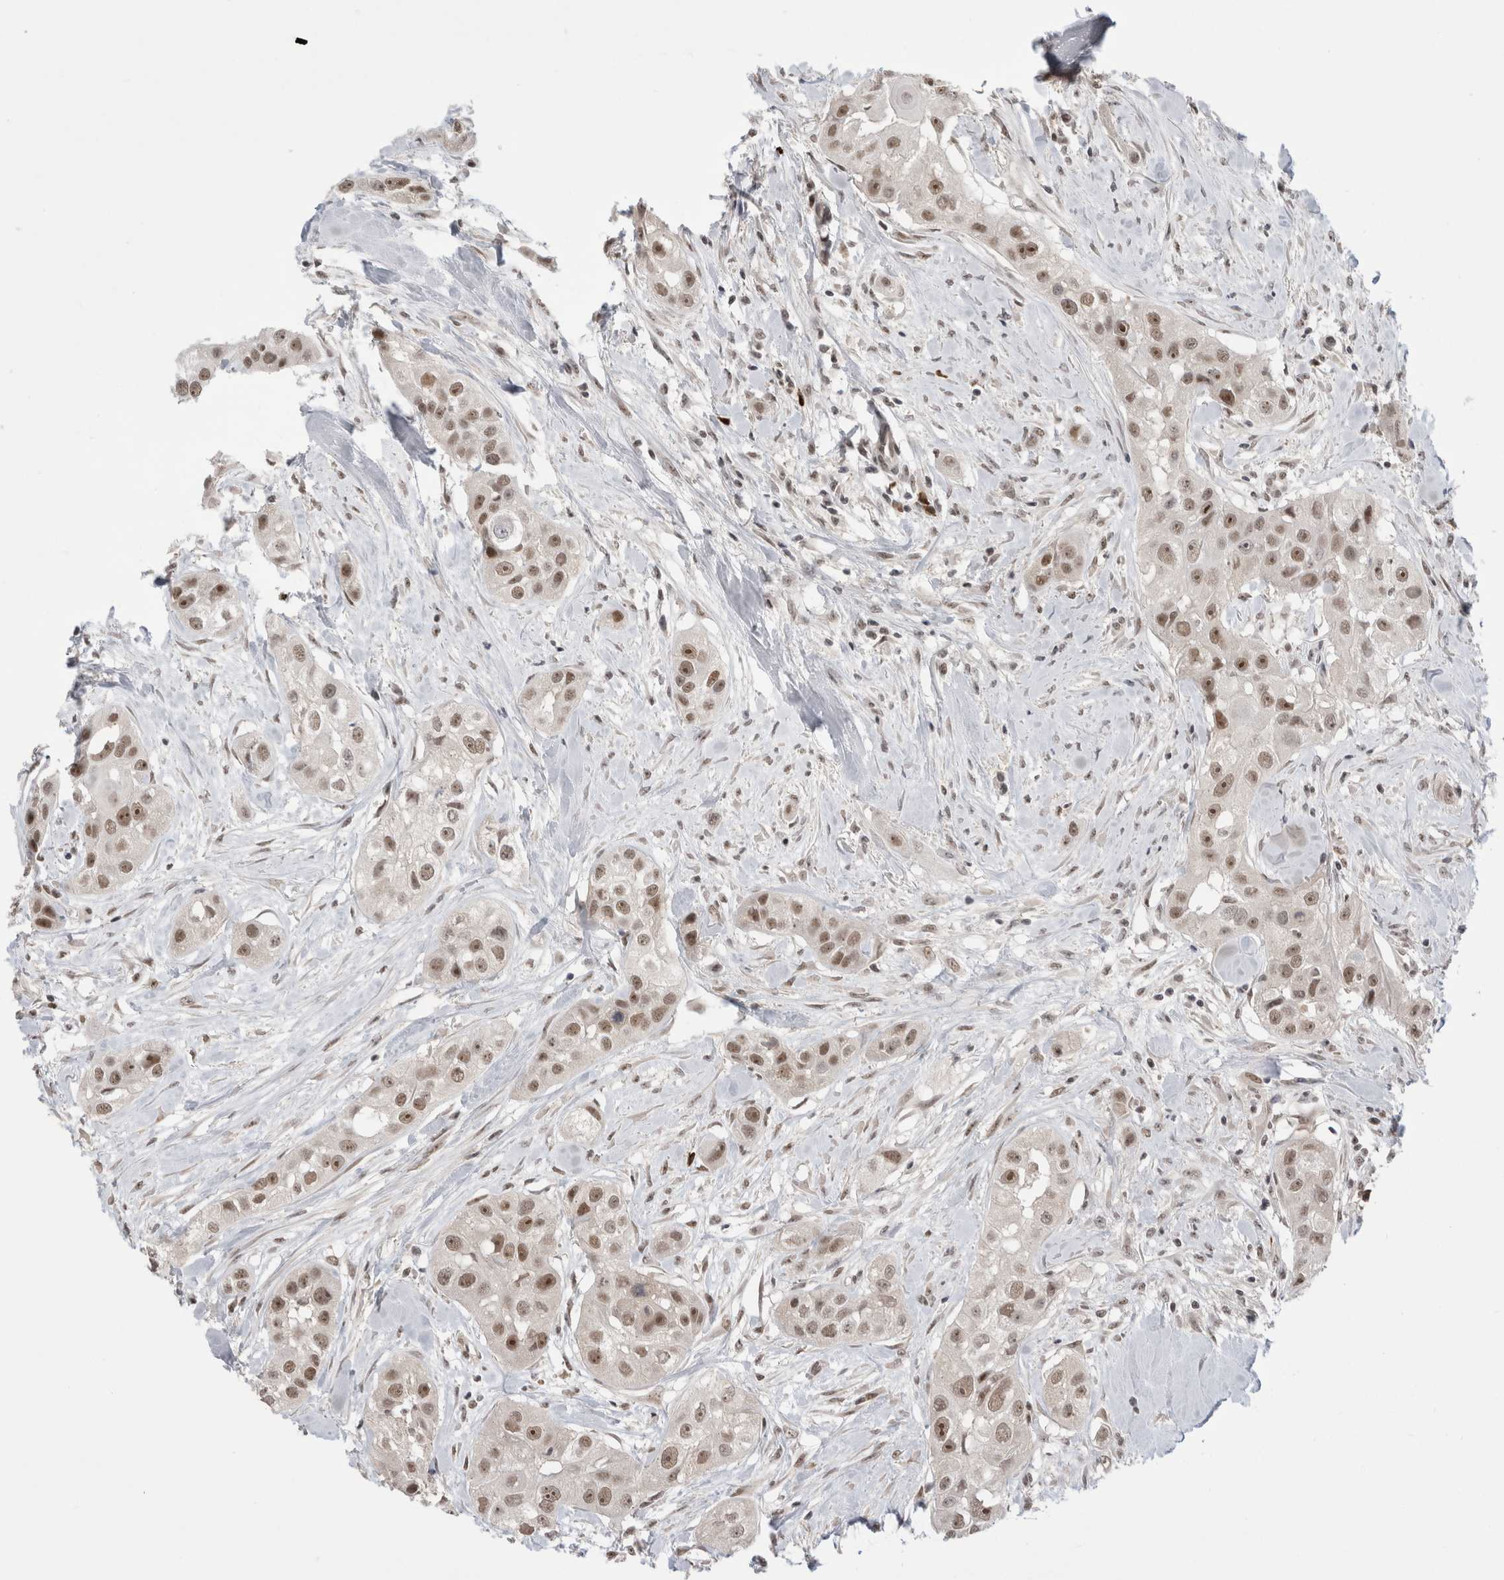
{"staining": {"intensity": "moderate", "quantity": ">75%", "location": "nuclear"}, "tissue": "head and neck cancer", "cell_type": "Tumor cells", "image_type": "cancer", "snomed": [{"axis": "morphology", "description": "Normal tissue, NOS"}, {"axis": "morphology", "description": "Squamous cell carcinoma, NOS"}, {"axis": "topography", "description": "Skeletal muscle"}, {"axis": "topography", "description": "Head-Neck"}], "caption": "Immunohistochemical staining of head and neck cancer shows medium levels of moderate nuclear protein positivity in approximately >75% of tumor cells.", "gene": "ZNF24", "patient": {"sex": "male", "age": 51}}